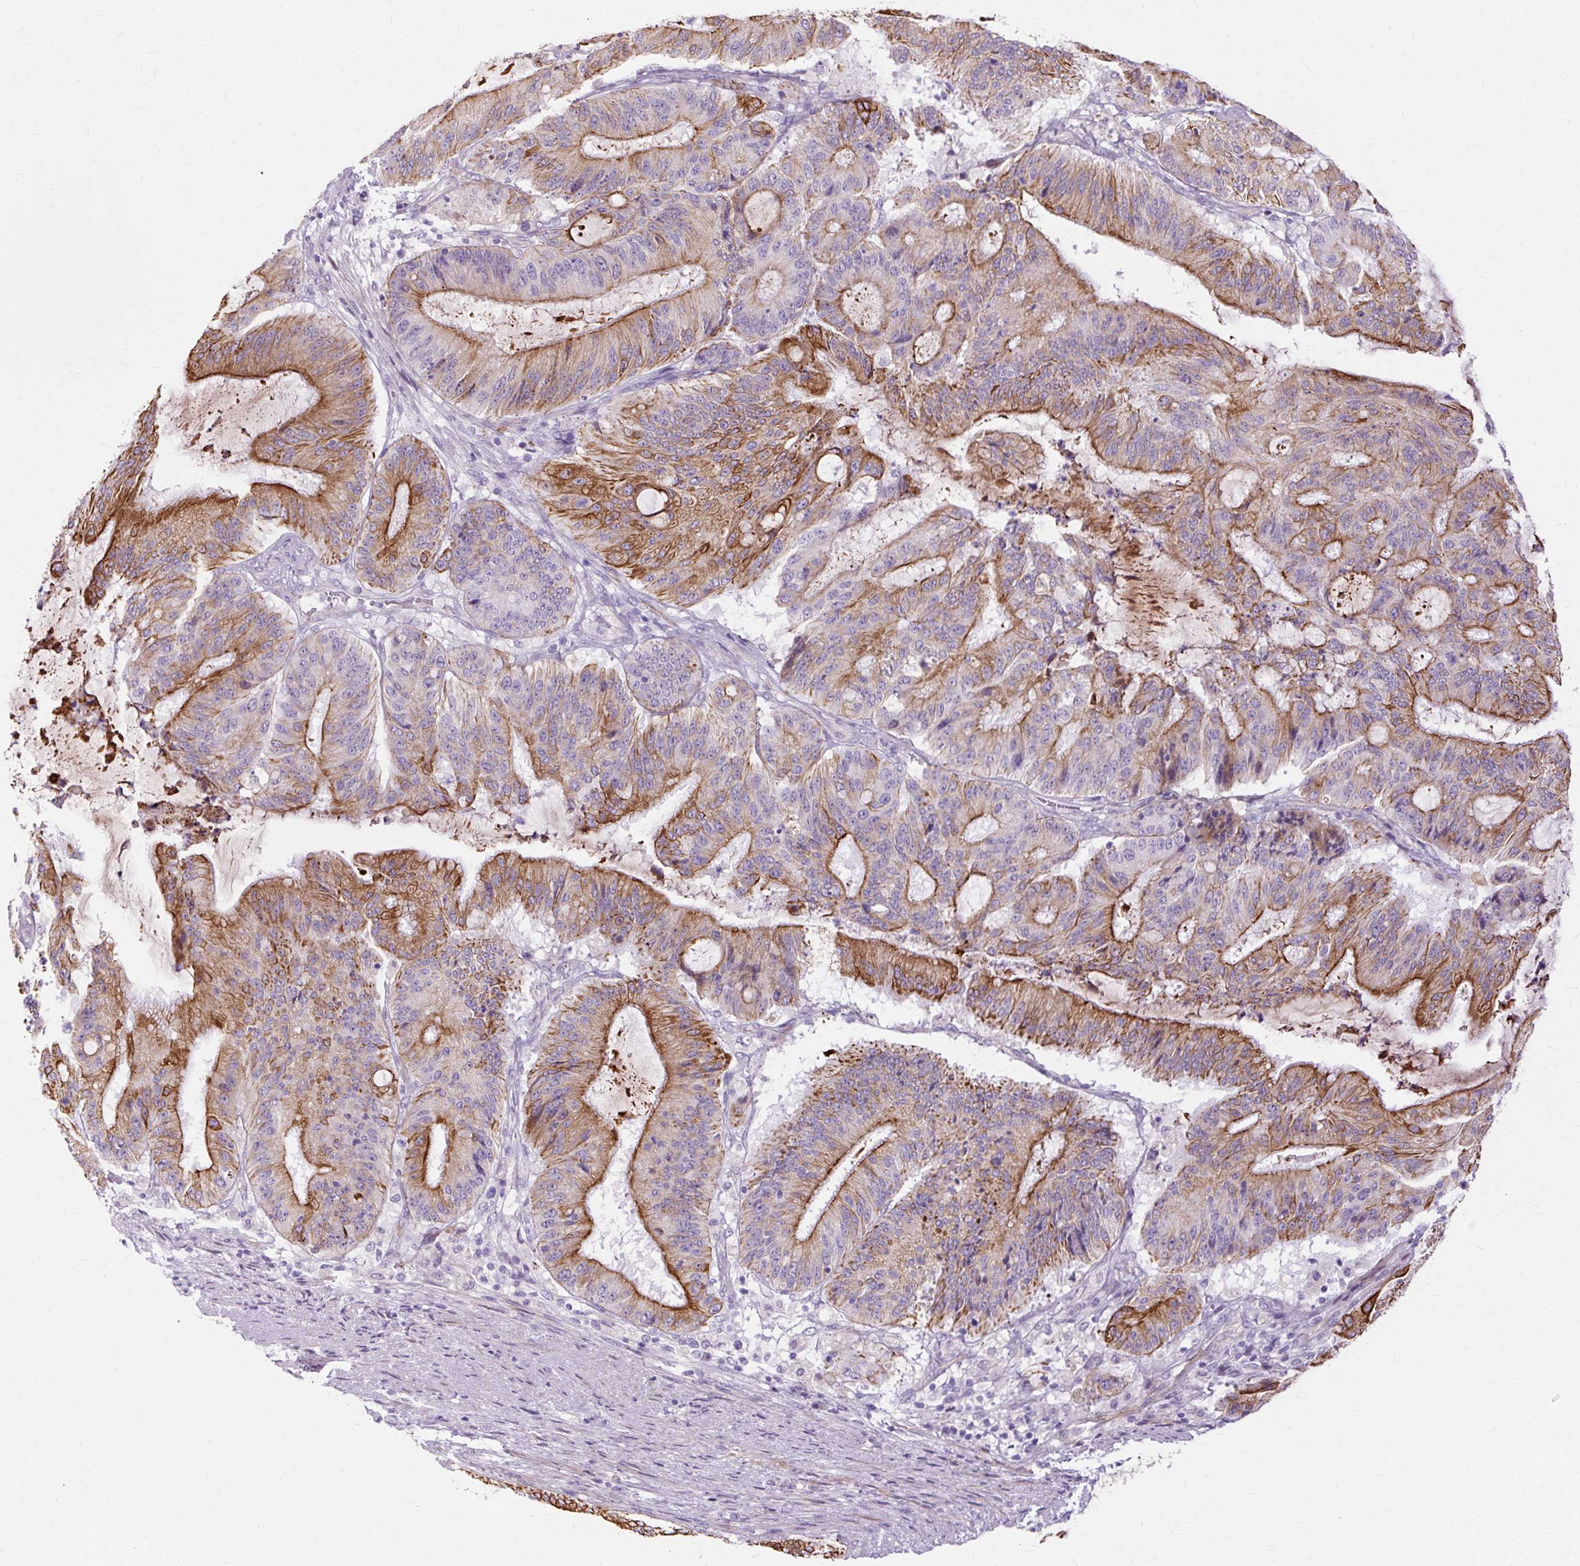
{"staining": {"intensity": "strong", "quantity": "25%-75%", "location": "cytoplasmic/membranous"}, "tissue": "liver cancer", "cell_type": "Tumor cells", "image_type": "cancer", "snomed": [{"axis": "morphology", "description": "Normal tissue, NOS"}, {"axis": "morphology", "description": "Cholangiocarcinoma"}, {"axis": "topography", "description": "Liver"}, {"axis": "topography", "description": "Peripheral nerve tissue"}], "caption": "IHC (DAB) staining of human liver cholangiocarcinoma displays strong cytoplasmic/membranous protein staining in about 25%-75% of tumor cells.", "gene": "DCTN4", "patient": {"sex": "female", "age": 73}}